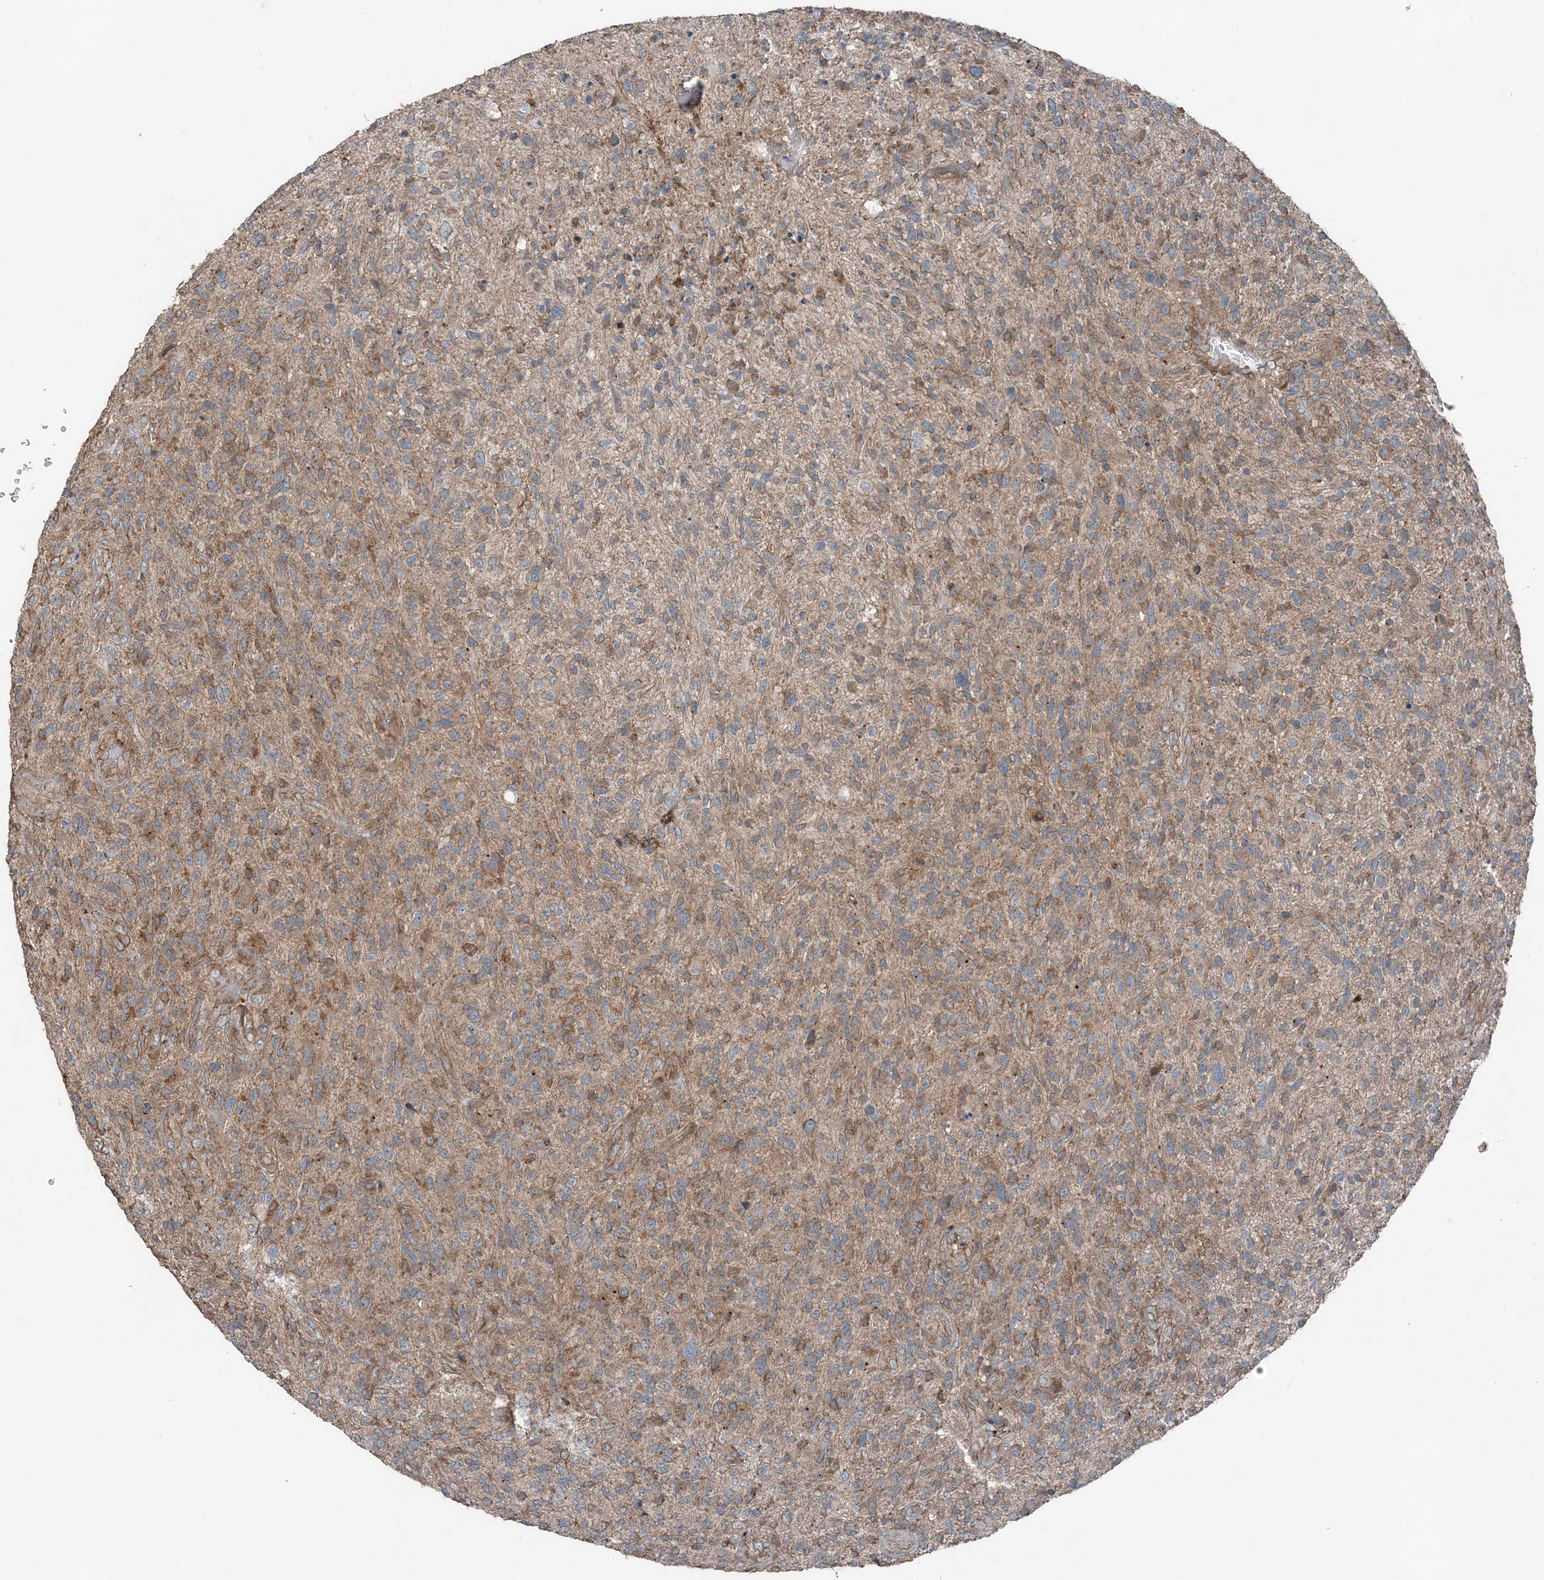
{"staining": {"intensity": "moderate", "quantity": ">75%", "location": "cytoplasmic/membranous"}, "tissue": "glioma", "cell_type": "Tumor cells", "image_type": "cancer", "snomed": [{"axis": "morphology", "description": "Glioma, malignant, High grade"}, {"axis": "topography", "description": "Brain"}], "caption": "Human glioma stained with a protein marker shows moderate staining in tumor cells.", "gene": "KY", "patient": {"sex": "male", "age": 47}}